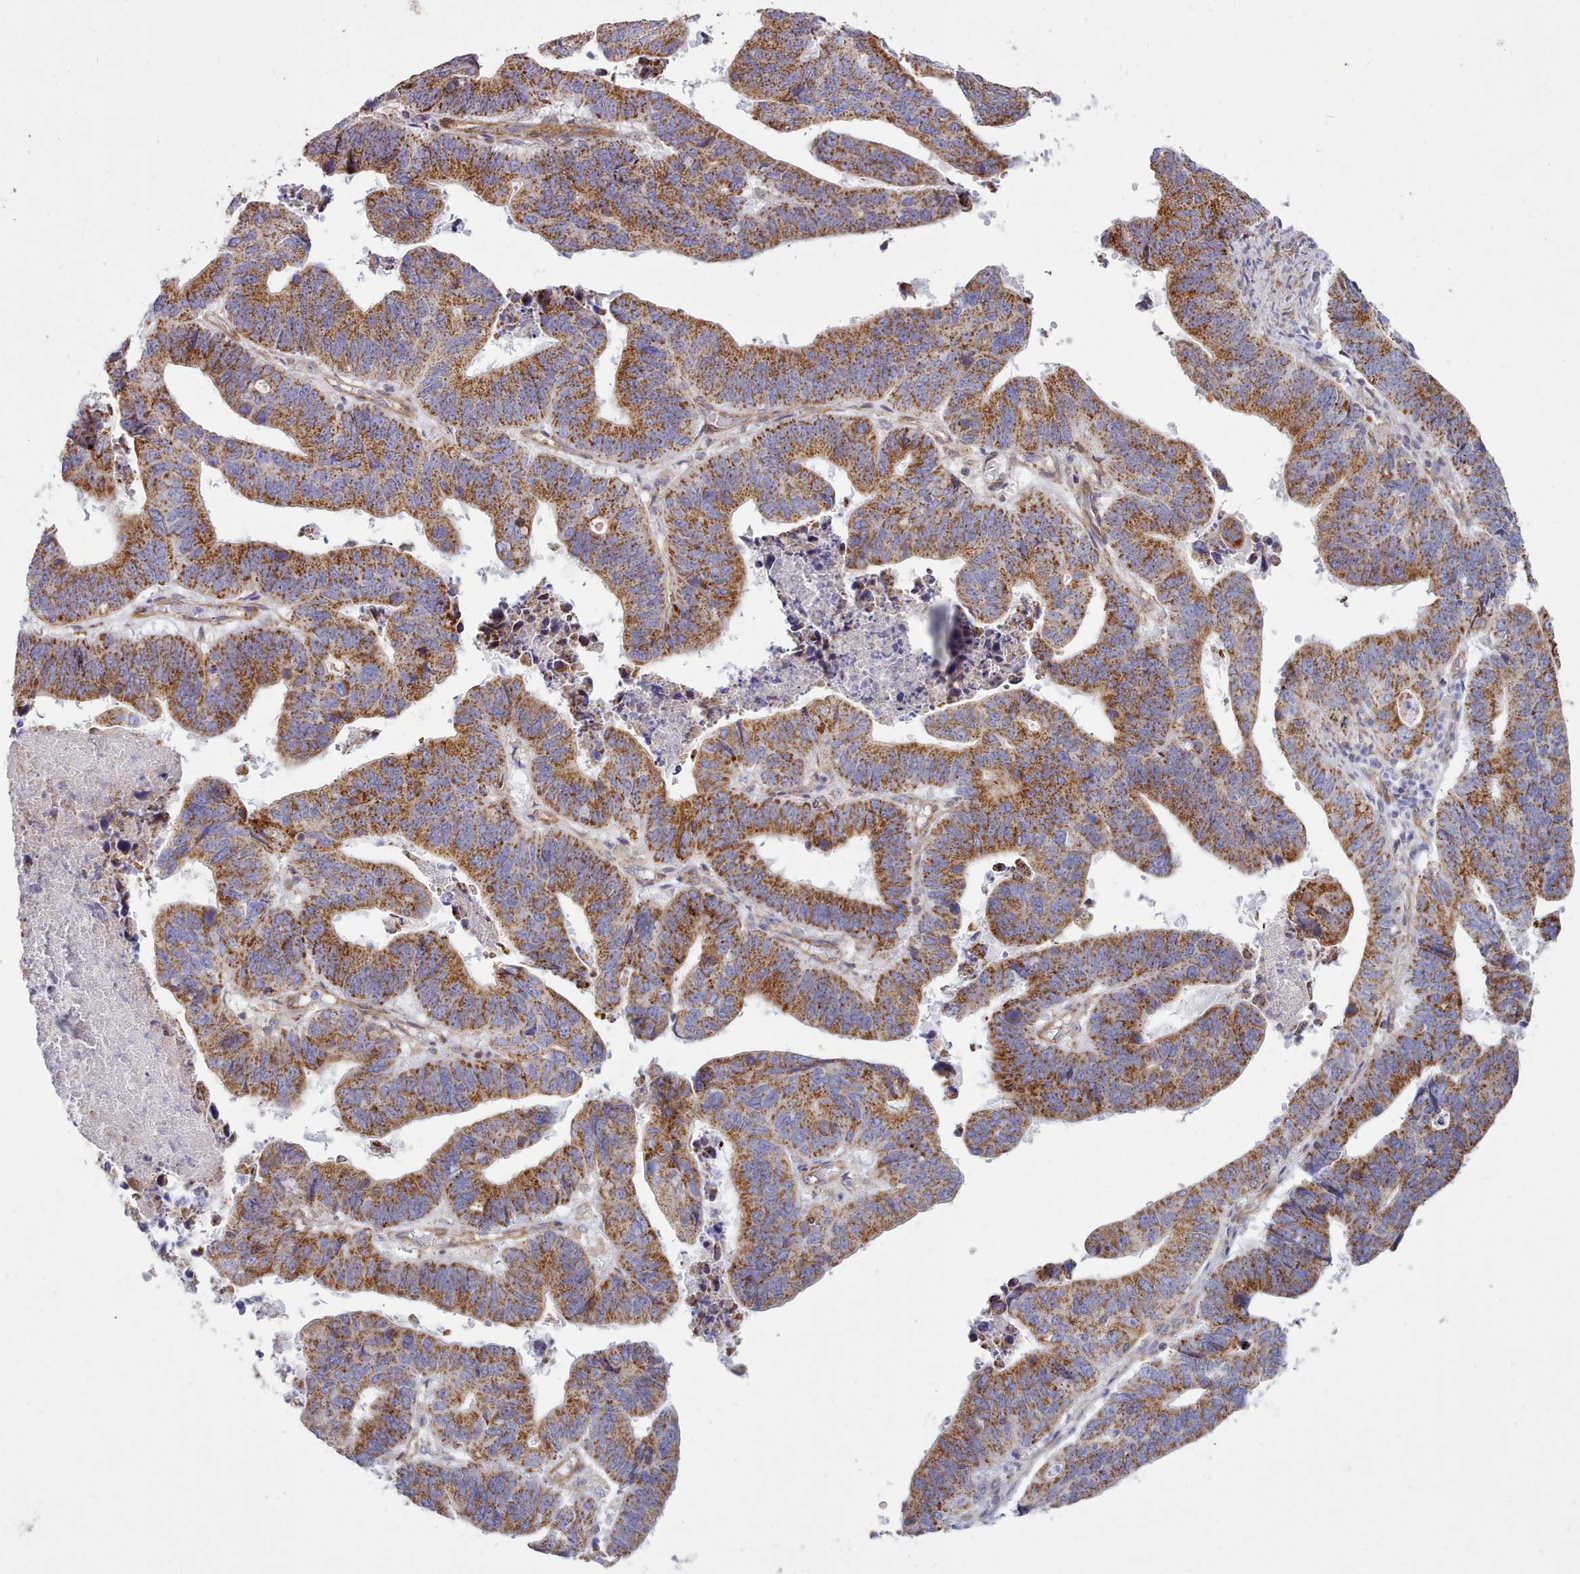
{"staining": {"intensity": "strong", "quantity": ">75%", "location": "cytoplasmic/membranous"}, "tissue": "stomach cancer", "cell_type": "Tumor cells", "image_type": "cancer", "snomed": [{"axis": "morphology", "description": "Adenocarcinoma, NOS"}, {"axis": "topography", "description": "Stomach"}], "caption": "Stomach cancer tissue displays strong cytoplasmic/membranous positivity in approximately >75% of tumor cells Ihc stains the protein of interest in brown and the nuclei are stained blue.", "gene": "MRPL21", "patient": {"sex": "male", "age": 59}}